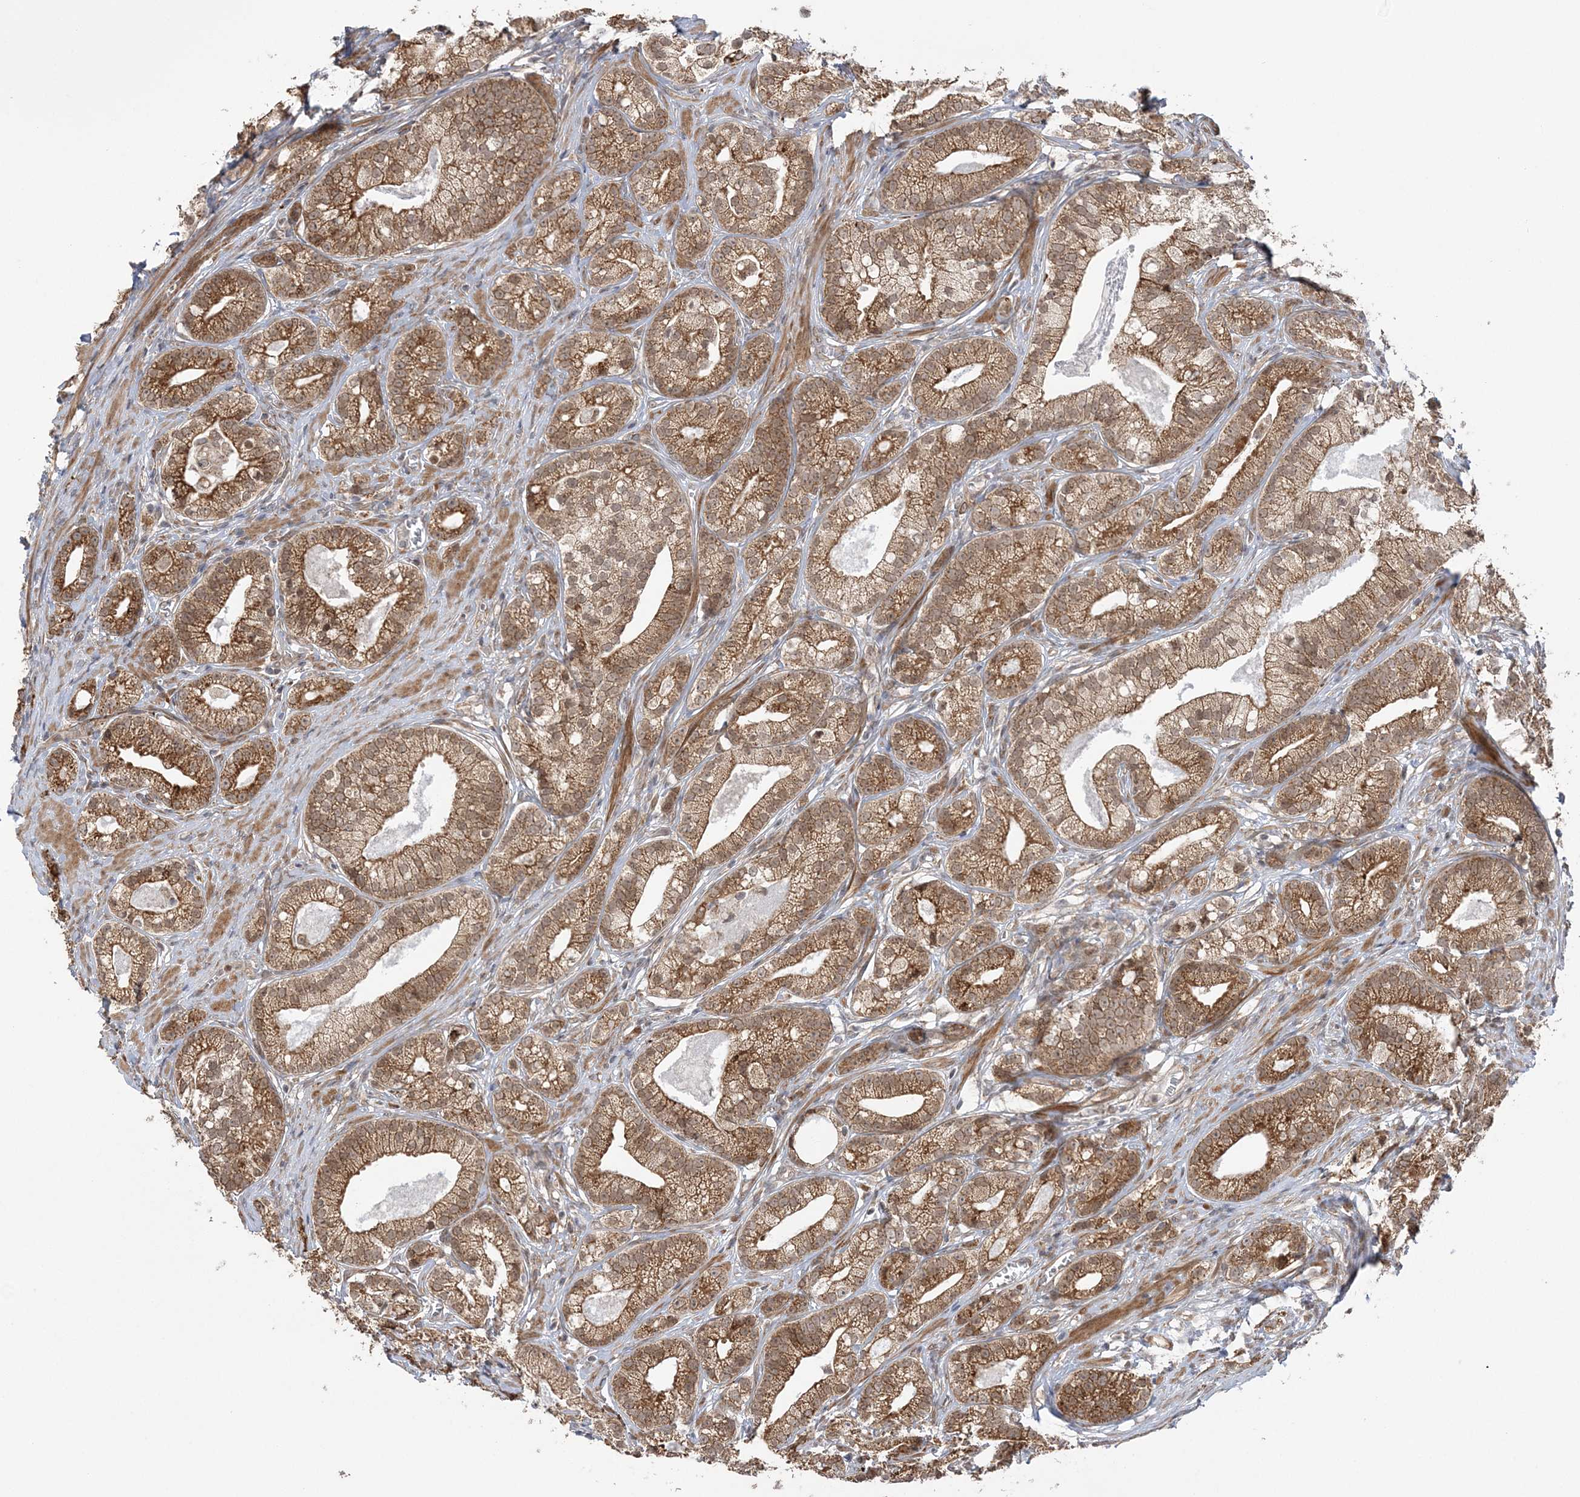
{"staining": {"intensity": "moderate", "quantity": ">75%", "location": "cytoplasmic/membranous"}, "tissue": "prostate cancer", "cell_type": "Tumor cells", "image_type": "cancer", "snomed": [{"axis": "morphology", "description": "Adenocarcinoma, High grade"}, {"axis": "topography", "description": "Prostate"}], "caption": "IHC image of high-grade adenocarcinoma (prostate) stained for a protein (brown), which demonstrates medium levels of moderate cytoplasmic/membranous positivity in about >75% of tumor cells.", "gene": "MRPL47", "patient": {"sex": "male", "age": 69}}